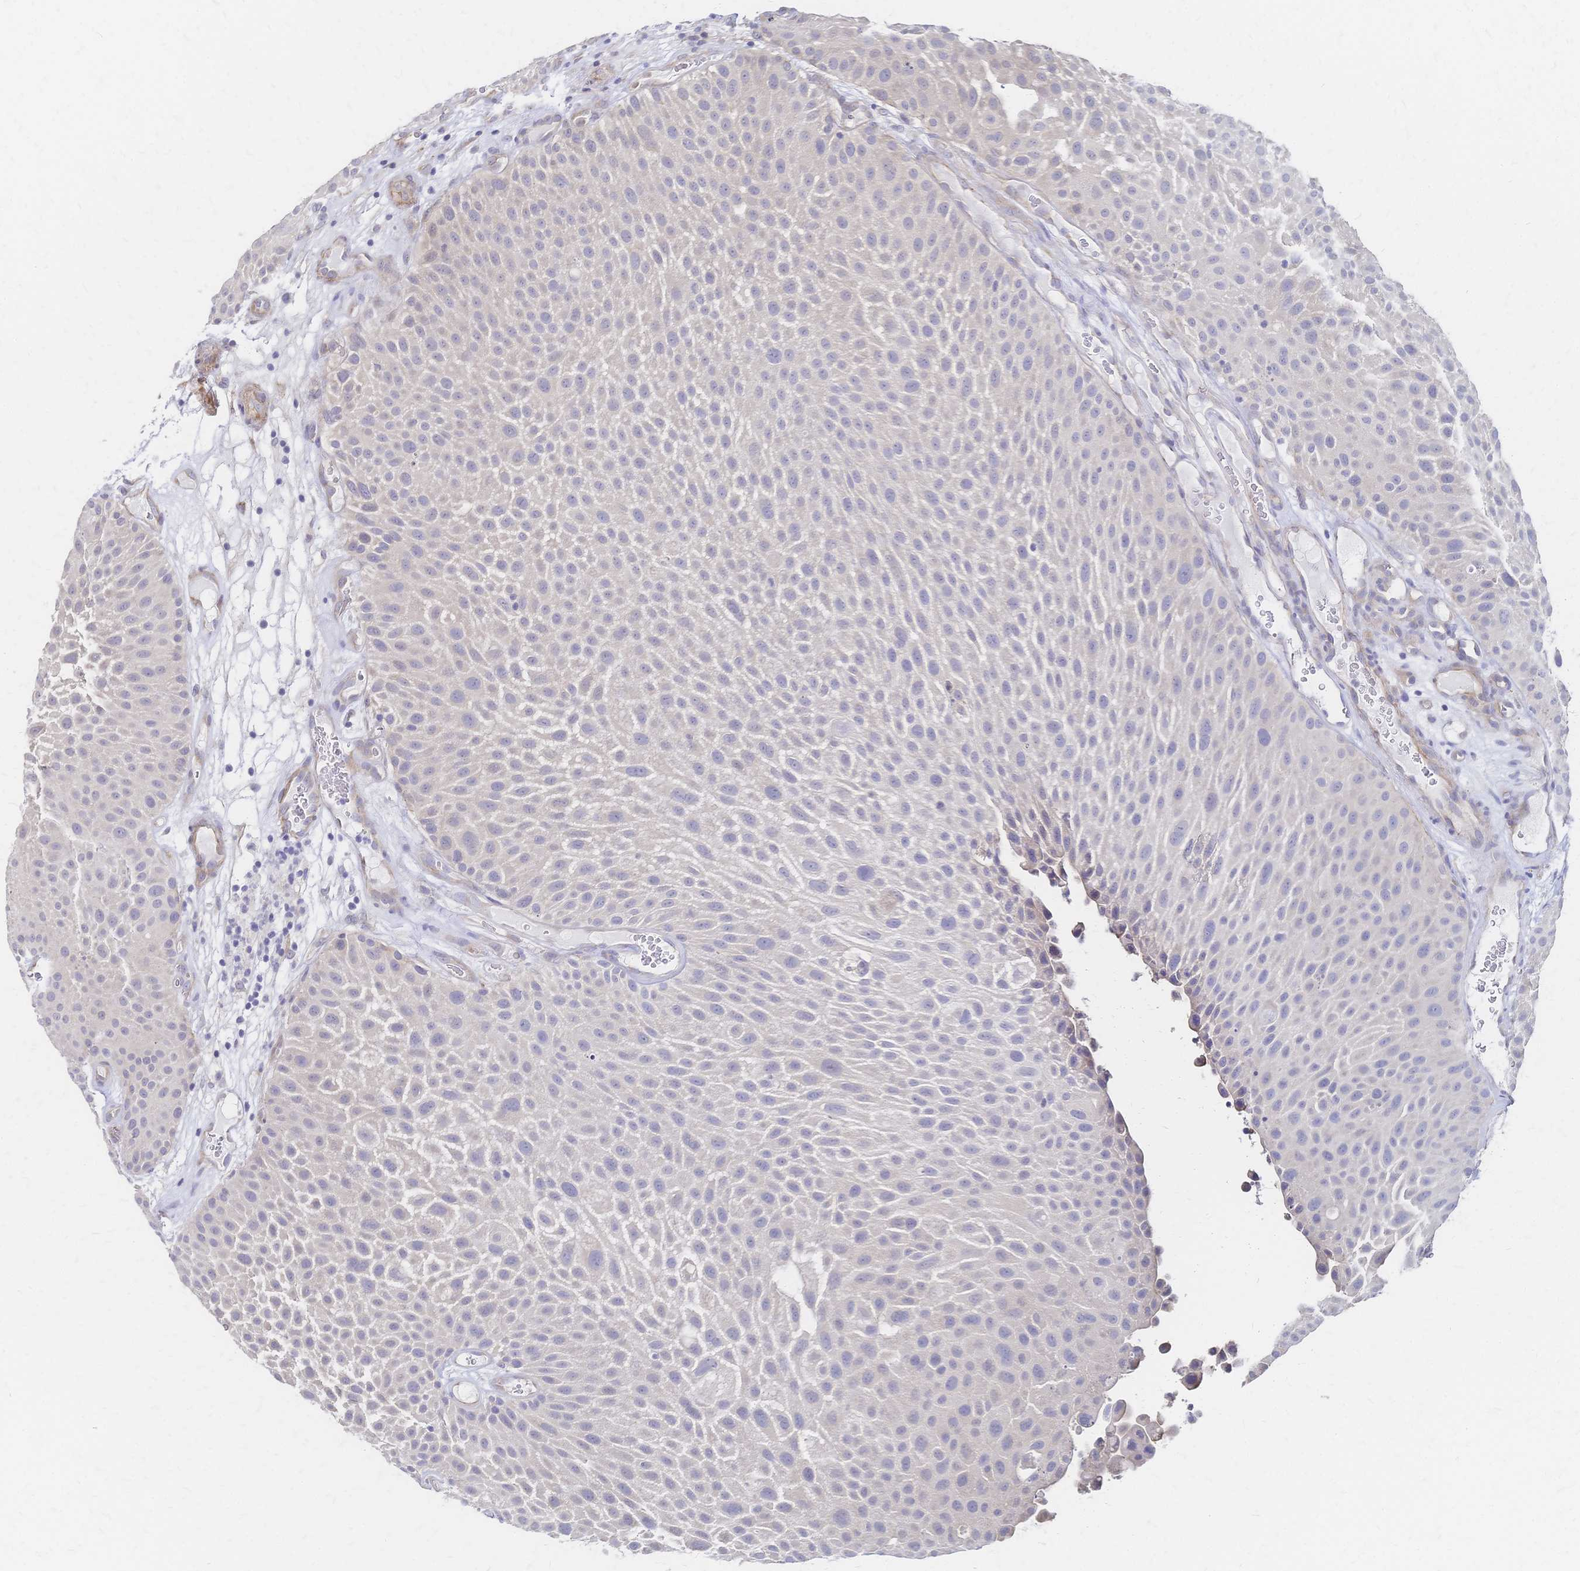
{"staining": {"intensity": "negative", "quantity": "none", "location": "none"}, "tissue": "urothelial cancer", "cell_type": "Tumor cells", "image_type": "cancer", "snomed": [{"axis": "morphology", "description": "Urothelial carcinoma, Low grade"}, {"axis": "topography", "description": "Urinary bladder"}], "caption": "Immunohistochemistry (IHC) histopathology image of human urothelial carcinoma (low-grade) stained for a protein (brown), which demonstrates no staining in tumor cells.", "gene": "SLC5A1", "patient": {"sex": "male", "age": 72}}